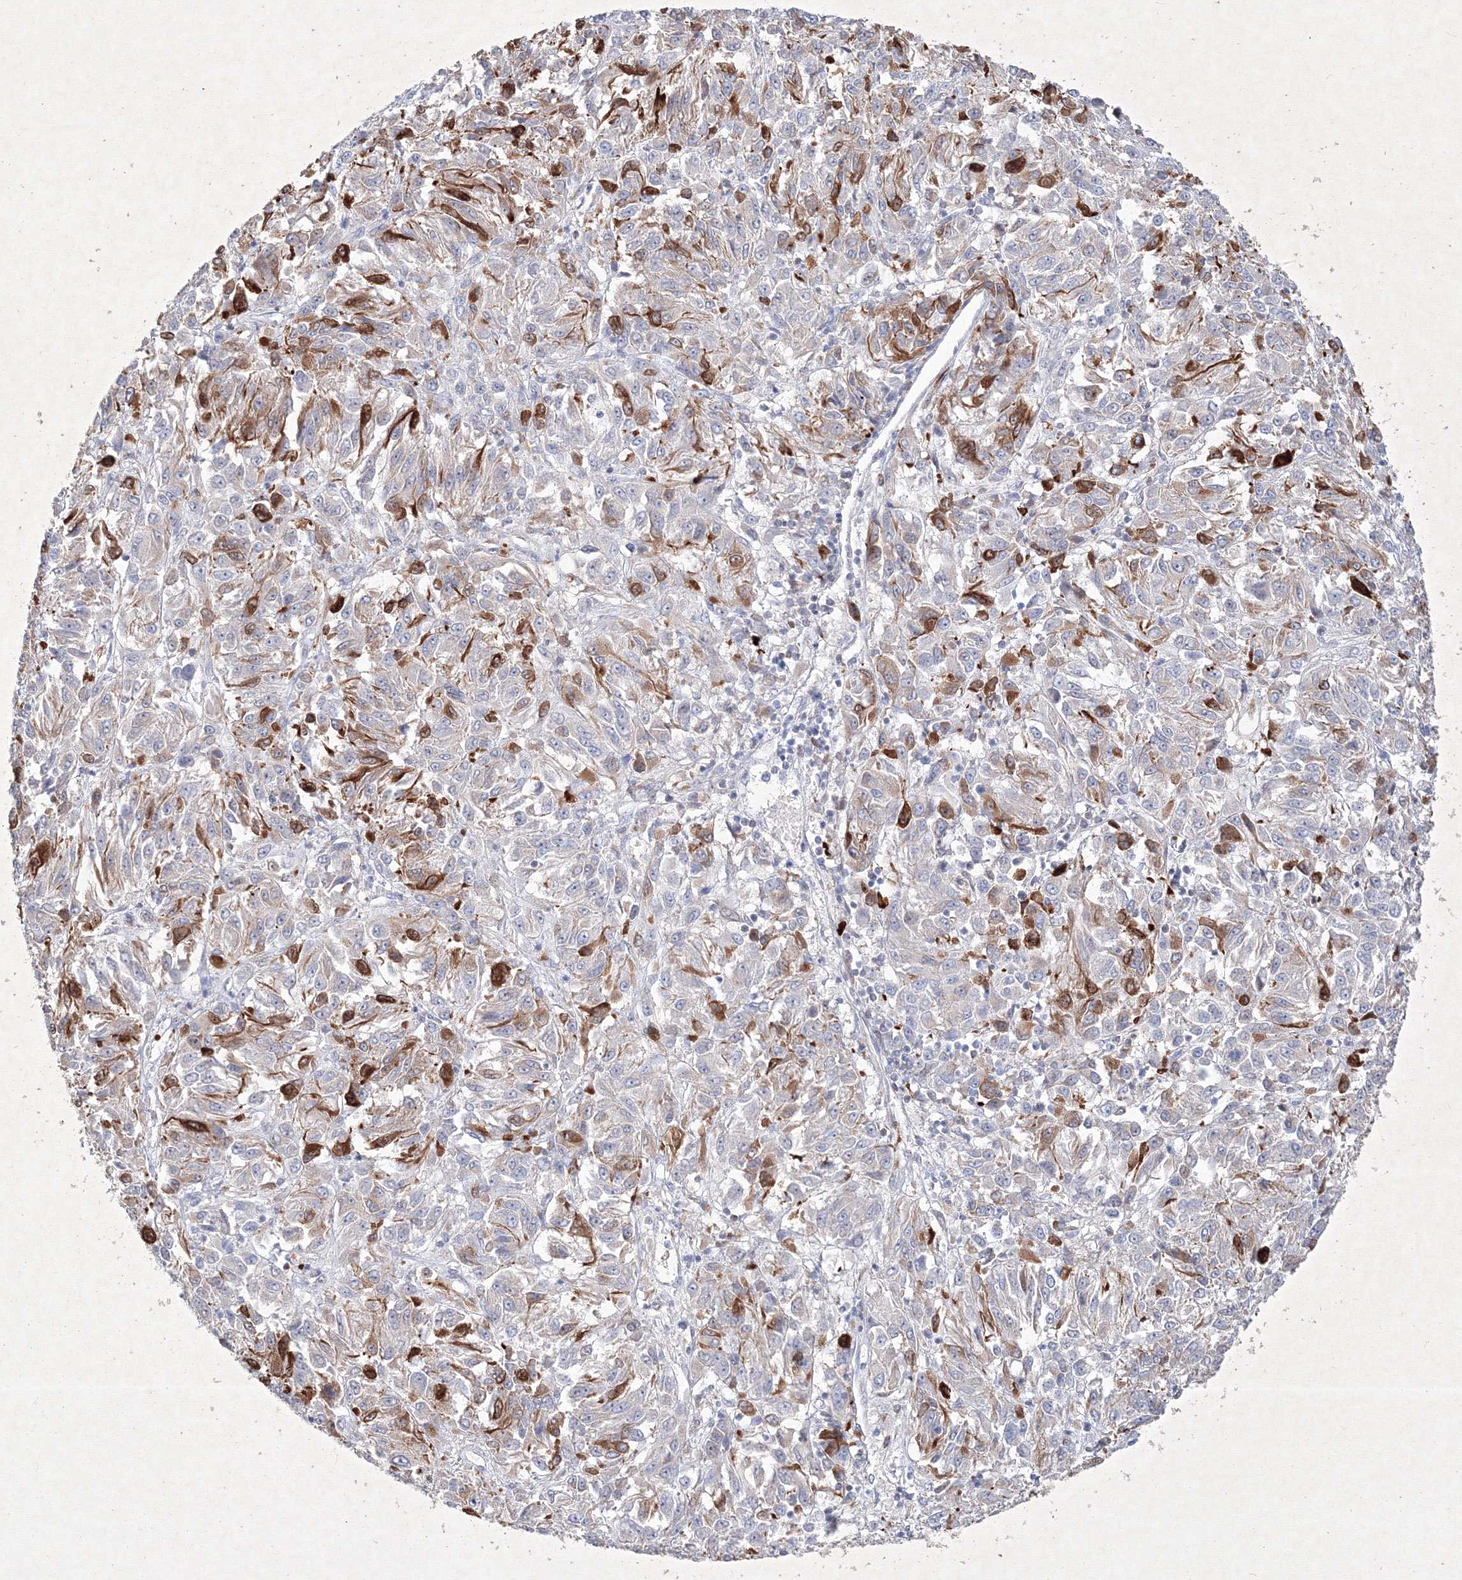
{"staining": {"intensity": "moderate", "quantity": "25%-75%", "location": "cytoplasmic/membranous"}, "tissue": "melanoma", "cell_type": "Tumor cells", "image_type": "cancer", "snomed": [{"axis": "morphology", "description": "Malignant melanoma, Metastatic site"}, {"axis": "topography", "description": "Lung"}], "caption": "Immunohistochemical staining of human malignant melanoma (metastatic site) shows medium levels of moderate cytoplasmic/membranous protein staining in approximately 25%-75% of tumor cells.", "gene": "CXXC4", "patient": {"sex": "male", "age": 64}}